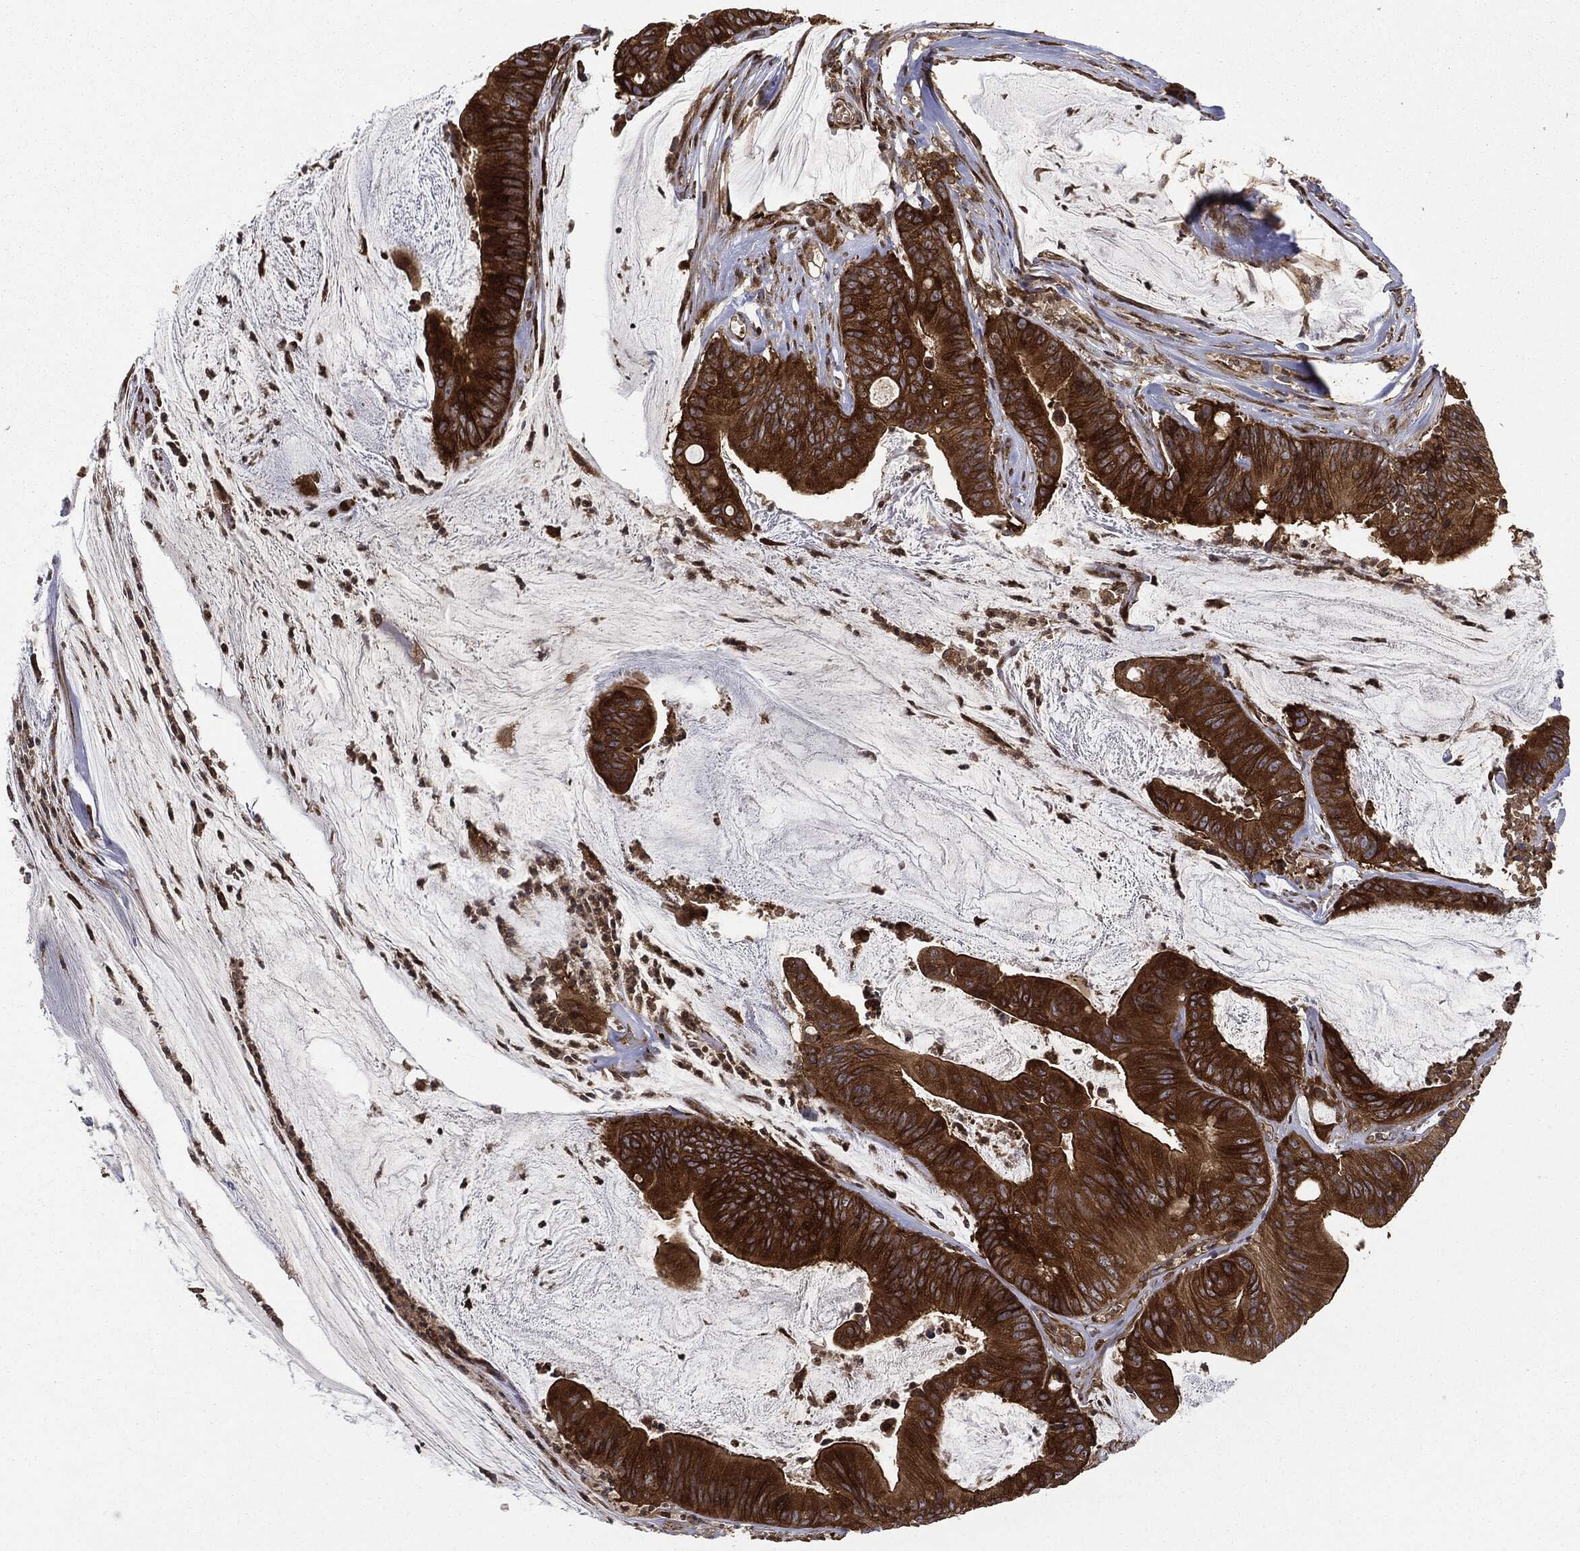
{"staining": {"intensity": "strong", "quantity": ">75%", "location": "cytoplasmic/membranous"}, "tissue": "colorectal cancer", "cell_type": "Tumor cells", "image_type": "cancer", "snomed": [{"axis": "morphology", "description": "Adenocarcinoma, NOS"}, {"axis": "topography", "description": "Colon"}], "caption": "Immunohistochemistry (DAB) staining of human colorectal adenocarcinoma demonstrates strong cytoplasmic/membranous protein positivity in approximately >75% of tumor cells.", "gene": "EIF2AK2", "patient": {"sex": "female", "age": 69}}